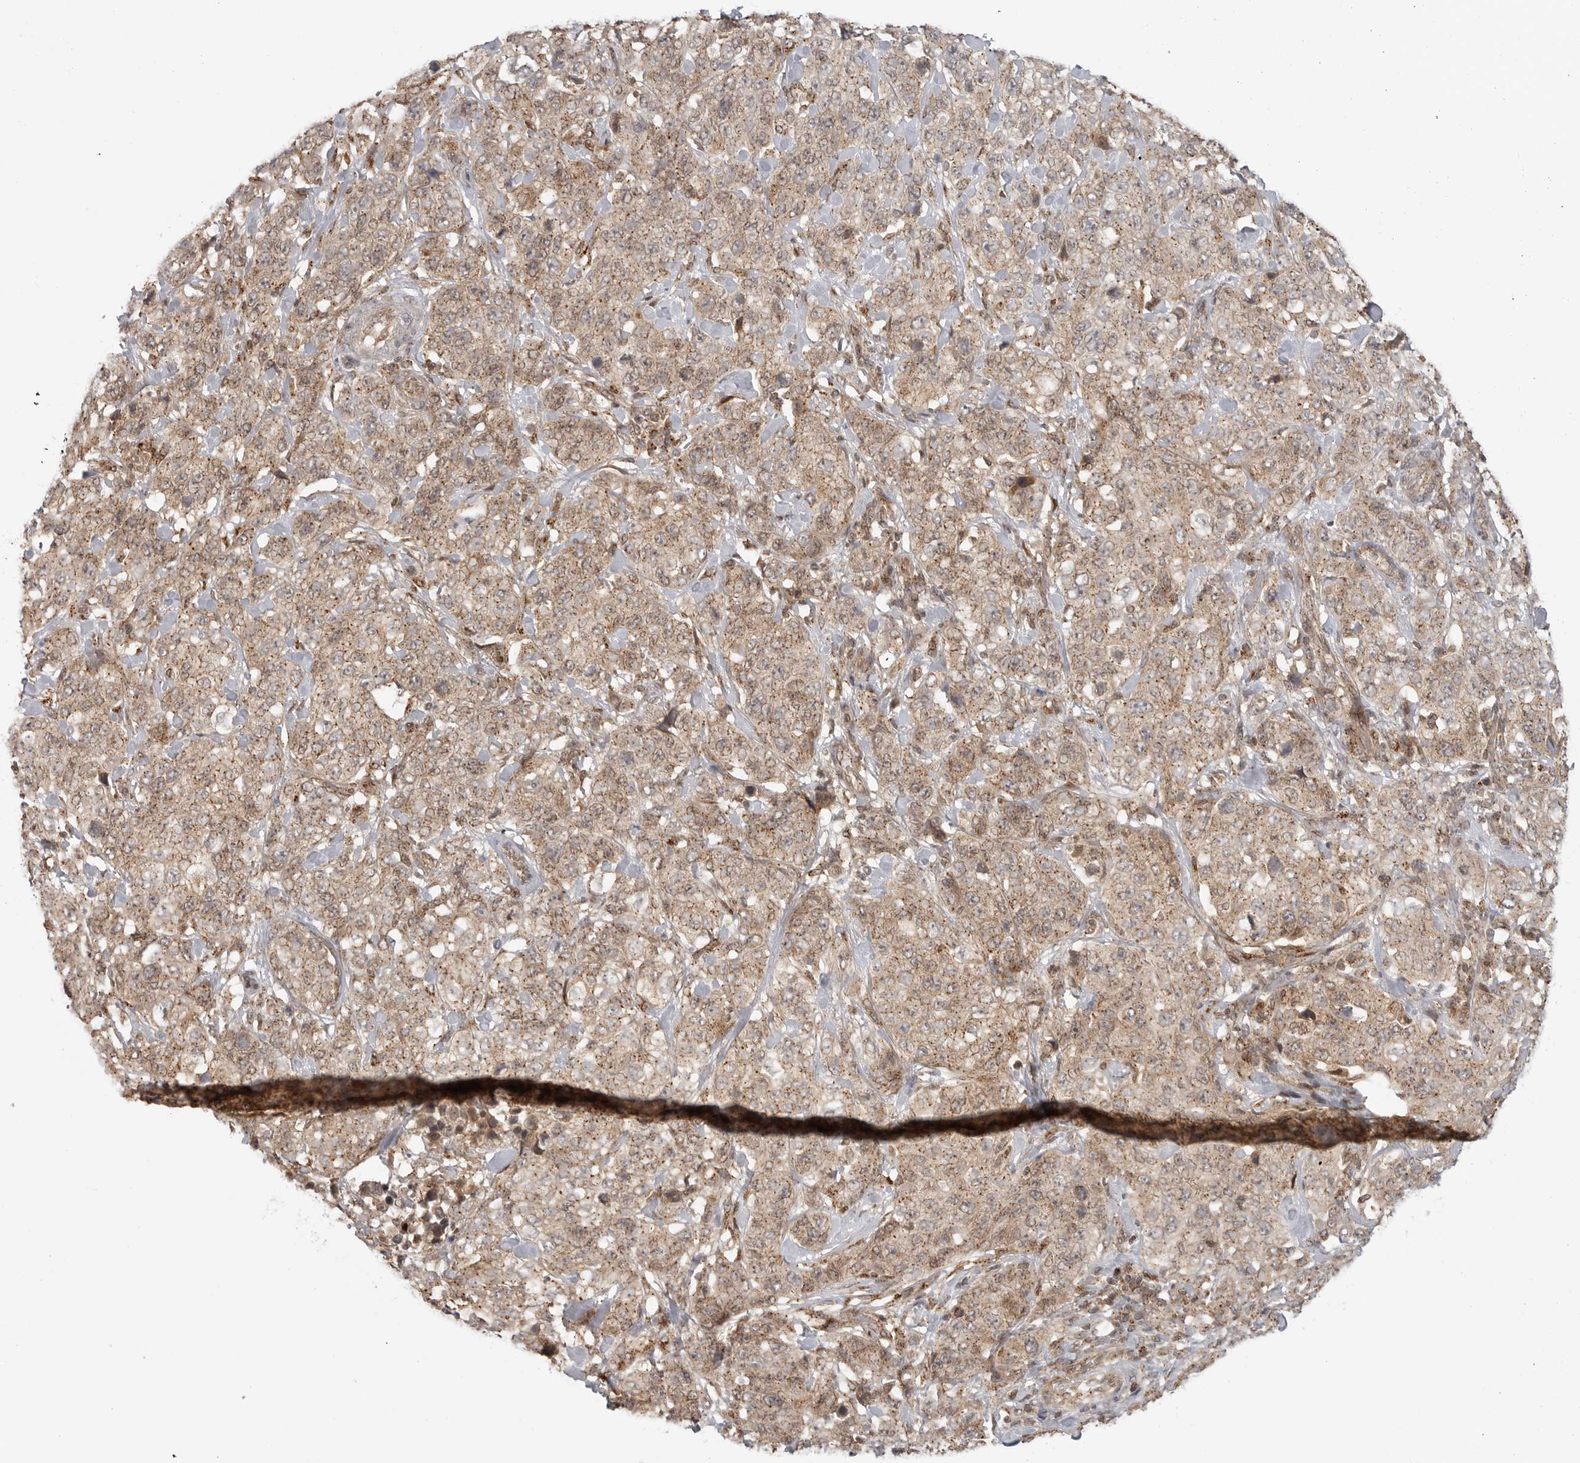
{"staining": {"intensity": "moderate", "quantity": ">75%", "location": "cytoplasmic/membranous"}, "tissue": "stomach cancer", "cell_type": "Tumor cells", "image_type": "cancer", "snomed": [{"axis": "morphology", "description": "Adenocarcinoma, NOS"}, {"axis": "topography", "description": "Stomach"}], "caption": "Protein analysis of stomach cancer (adenocarcinoma) tissue displays moderate cytoplasmic/membranous positivity in about >75% of tumor cells. (DAB (3,3'-diaminobenzidine) IHC with brightfield microscopy, high magnification).", "gene": "COPA", "patient": {"sex": "male", "age": 48}}